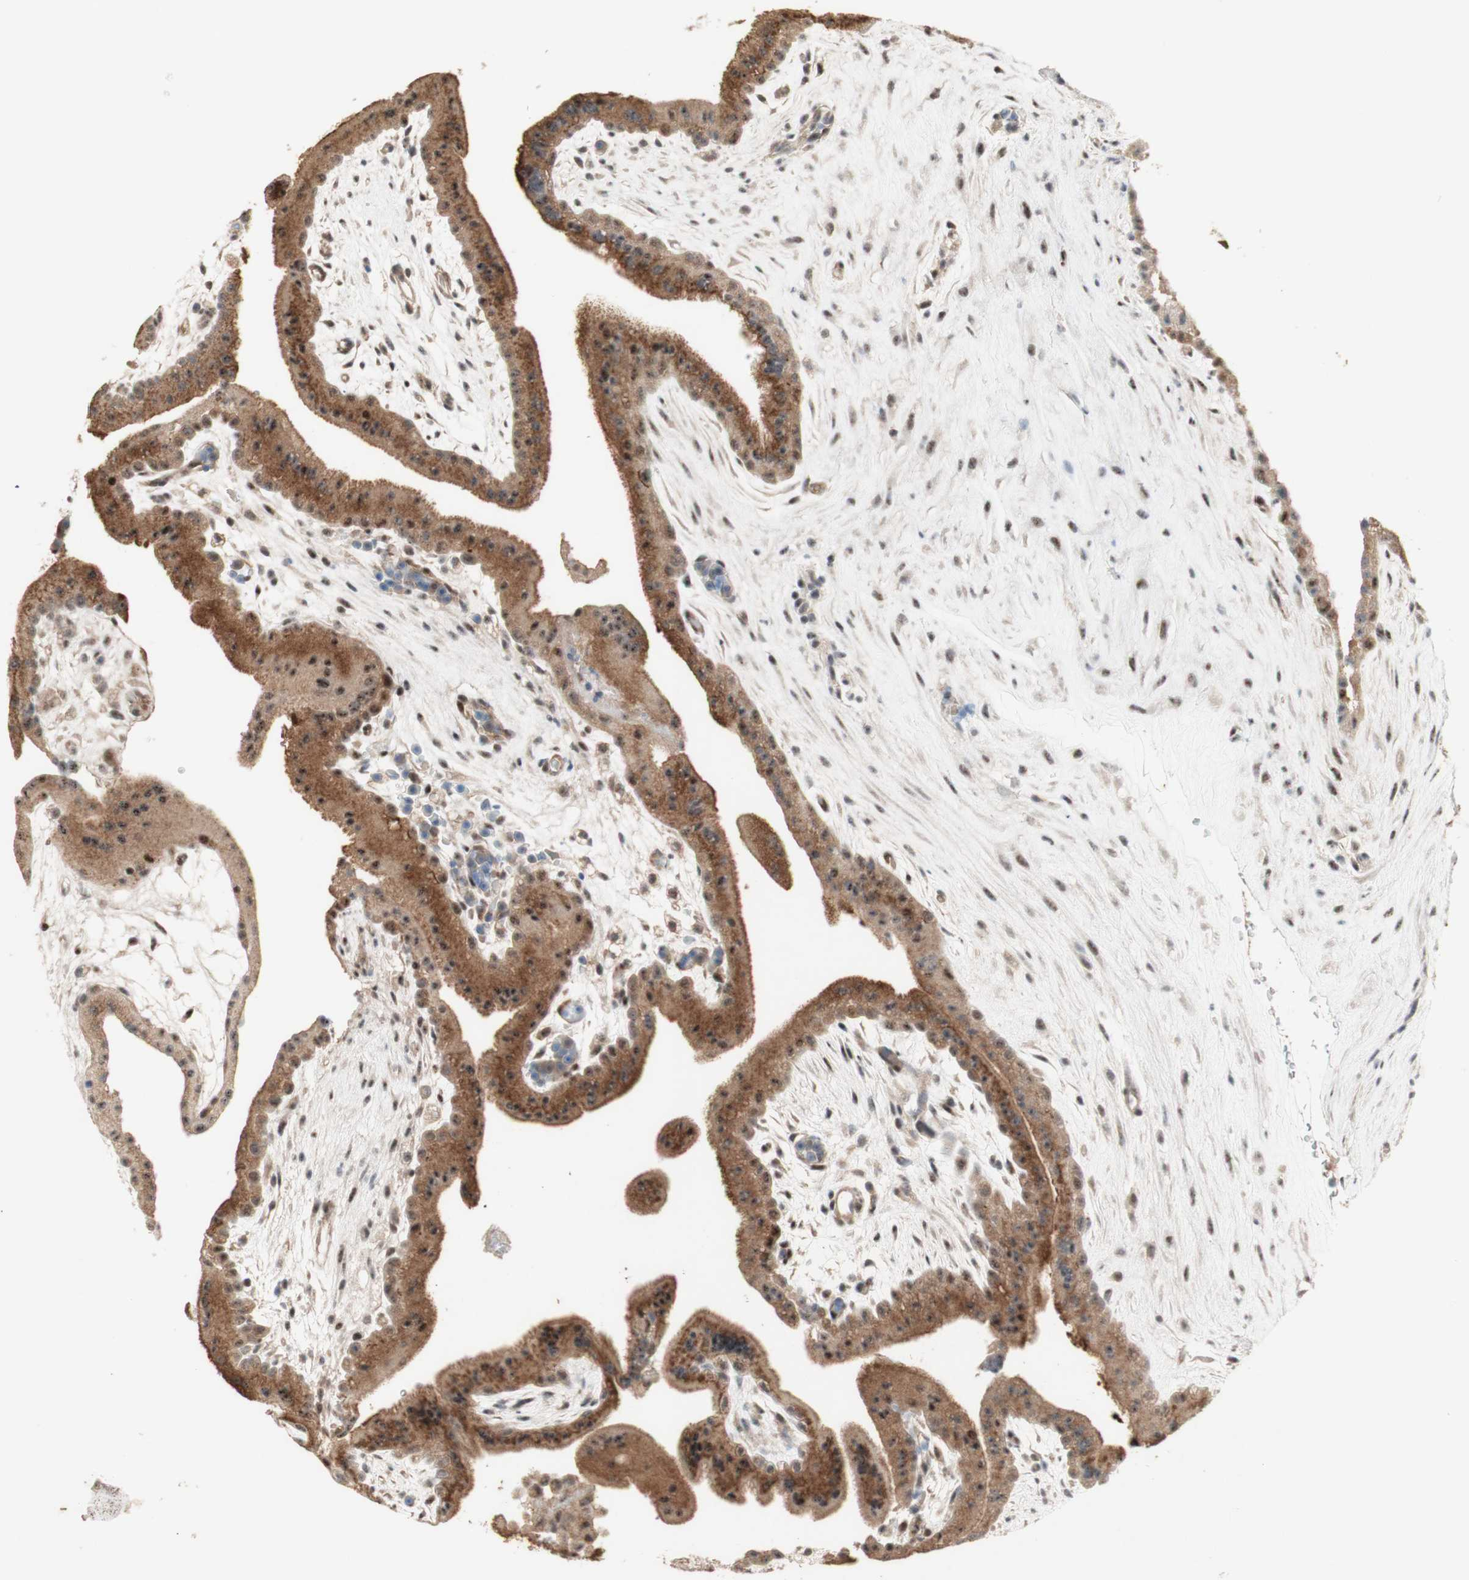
{"staining": {"intensity": "moderate", "quantity": ">75%", "location": "cytoplasmic/membranous"}, "tissue": "placenta", "cell_type": "Trophoblastic cells", "image_type": "normal", "snomed": [{"axis": "morphology", "description": "Normal tissue, NOS"}, {"axis": "topography", "description": "Placenta"}], "caption": "Protein analysis of unremarkable placenta reveals moderate cytoplasmic/membranous expression in about >75% of trophoblastic cells.", "gene": "CYLD", "patient": {"sex": "female", "age": 19}}